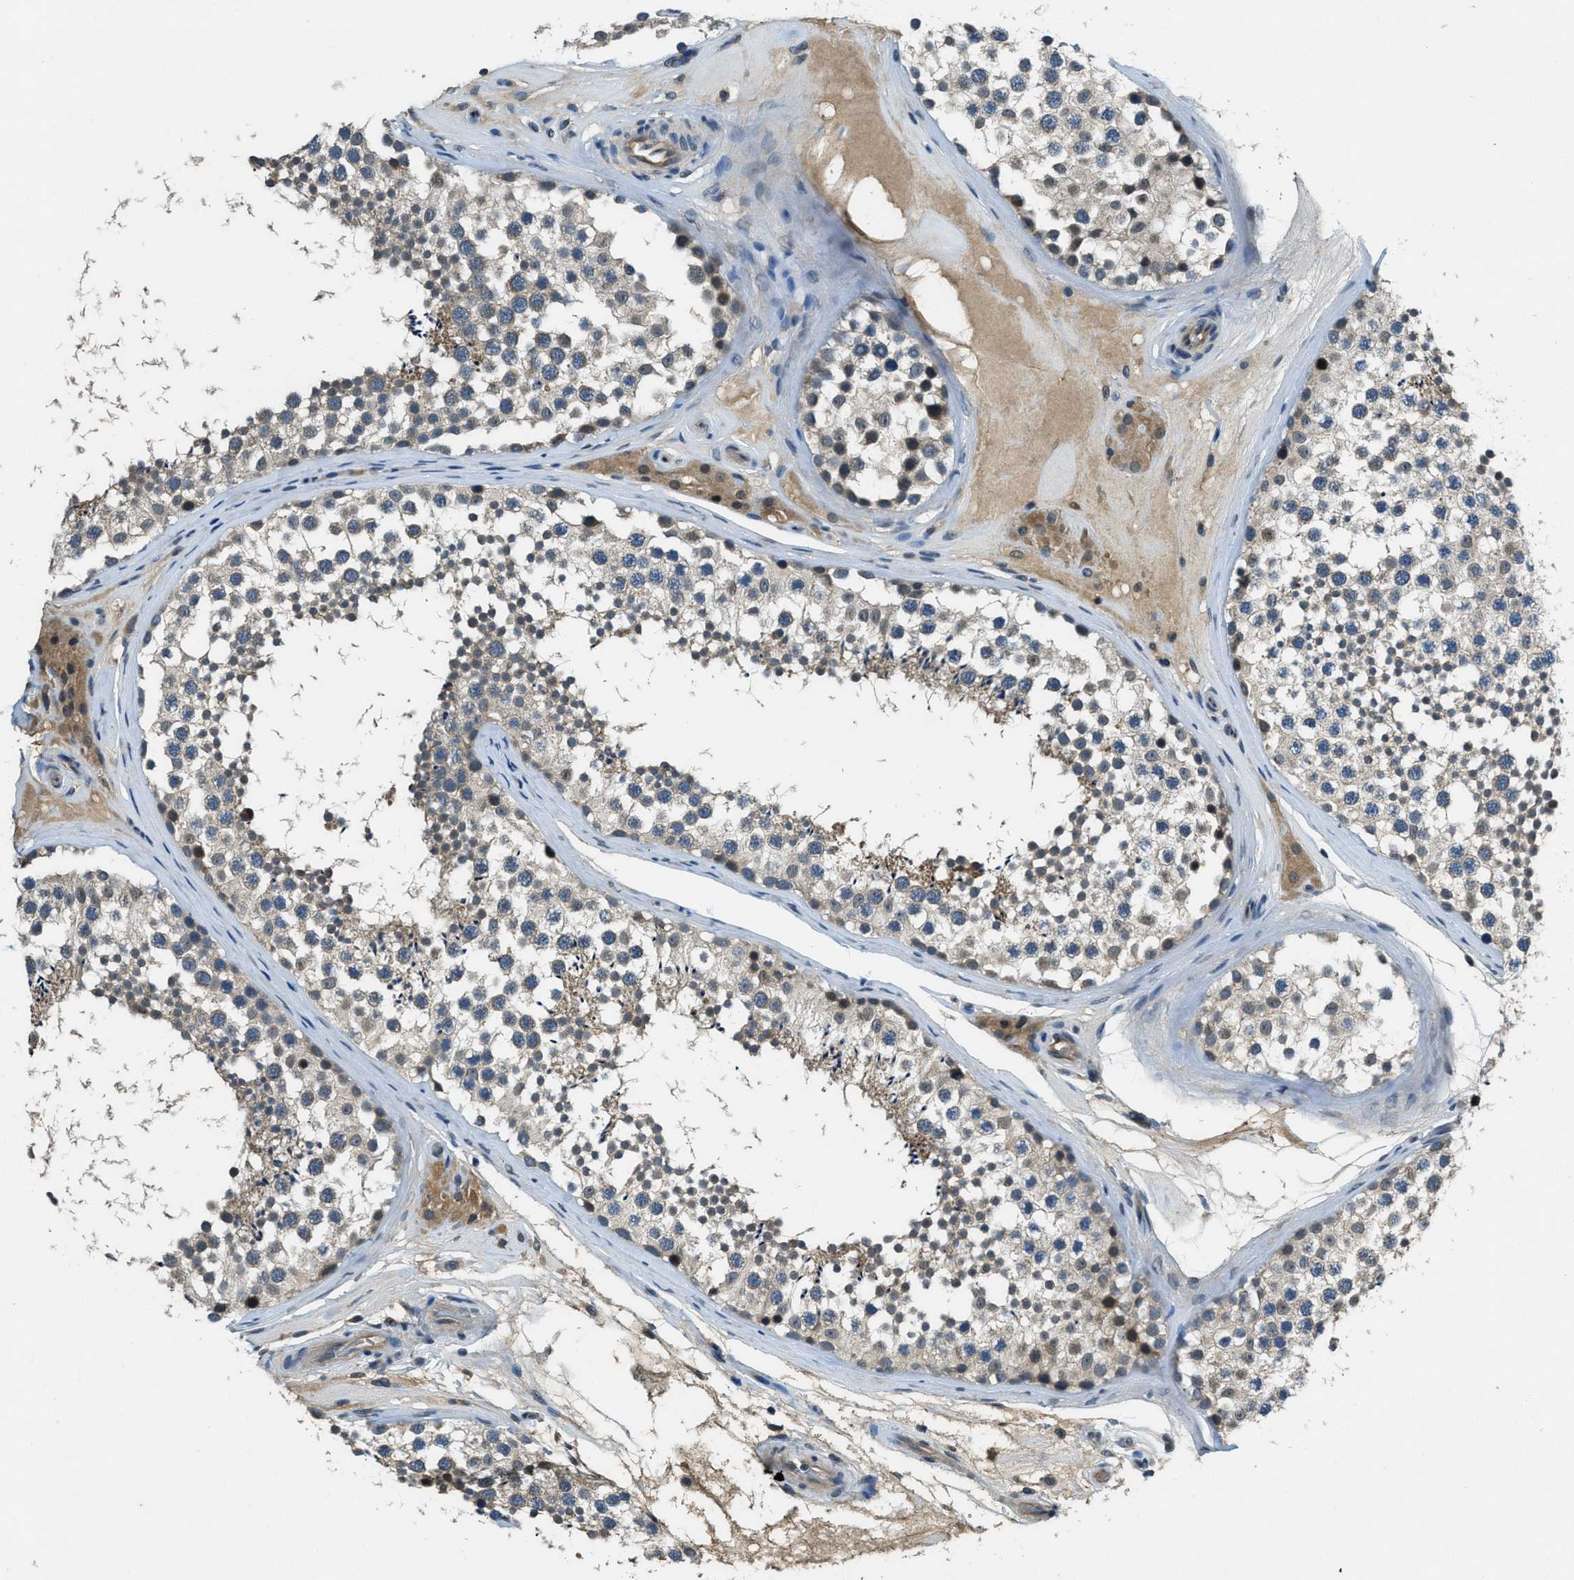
{"staining": {"intensity": "weak", "quantity": ">75%", "location": "cytoplasmic/membranous"}, "tissue": "testis", "cell_type": "Cells in seminiferous ducts", "image_type": "normal", "snomed": [{"axis": "morphology", "description": "Normal tissue, NOS"}, {"axis": "topography", "description": "Testis"}], "caption": "Immunohistochemistry (DAB (3,3'-diaminobenzidine)) staining of unremarkable testis displays weak cytoplasmic/membranous protein positivity in approximately >75% of cells in seminiferous ducts. The protein is shown in brown color, while the nuclei are stained blue.", "gene": "DUSP6", "patient": {"sex": "male", "age": 46}}